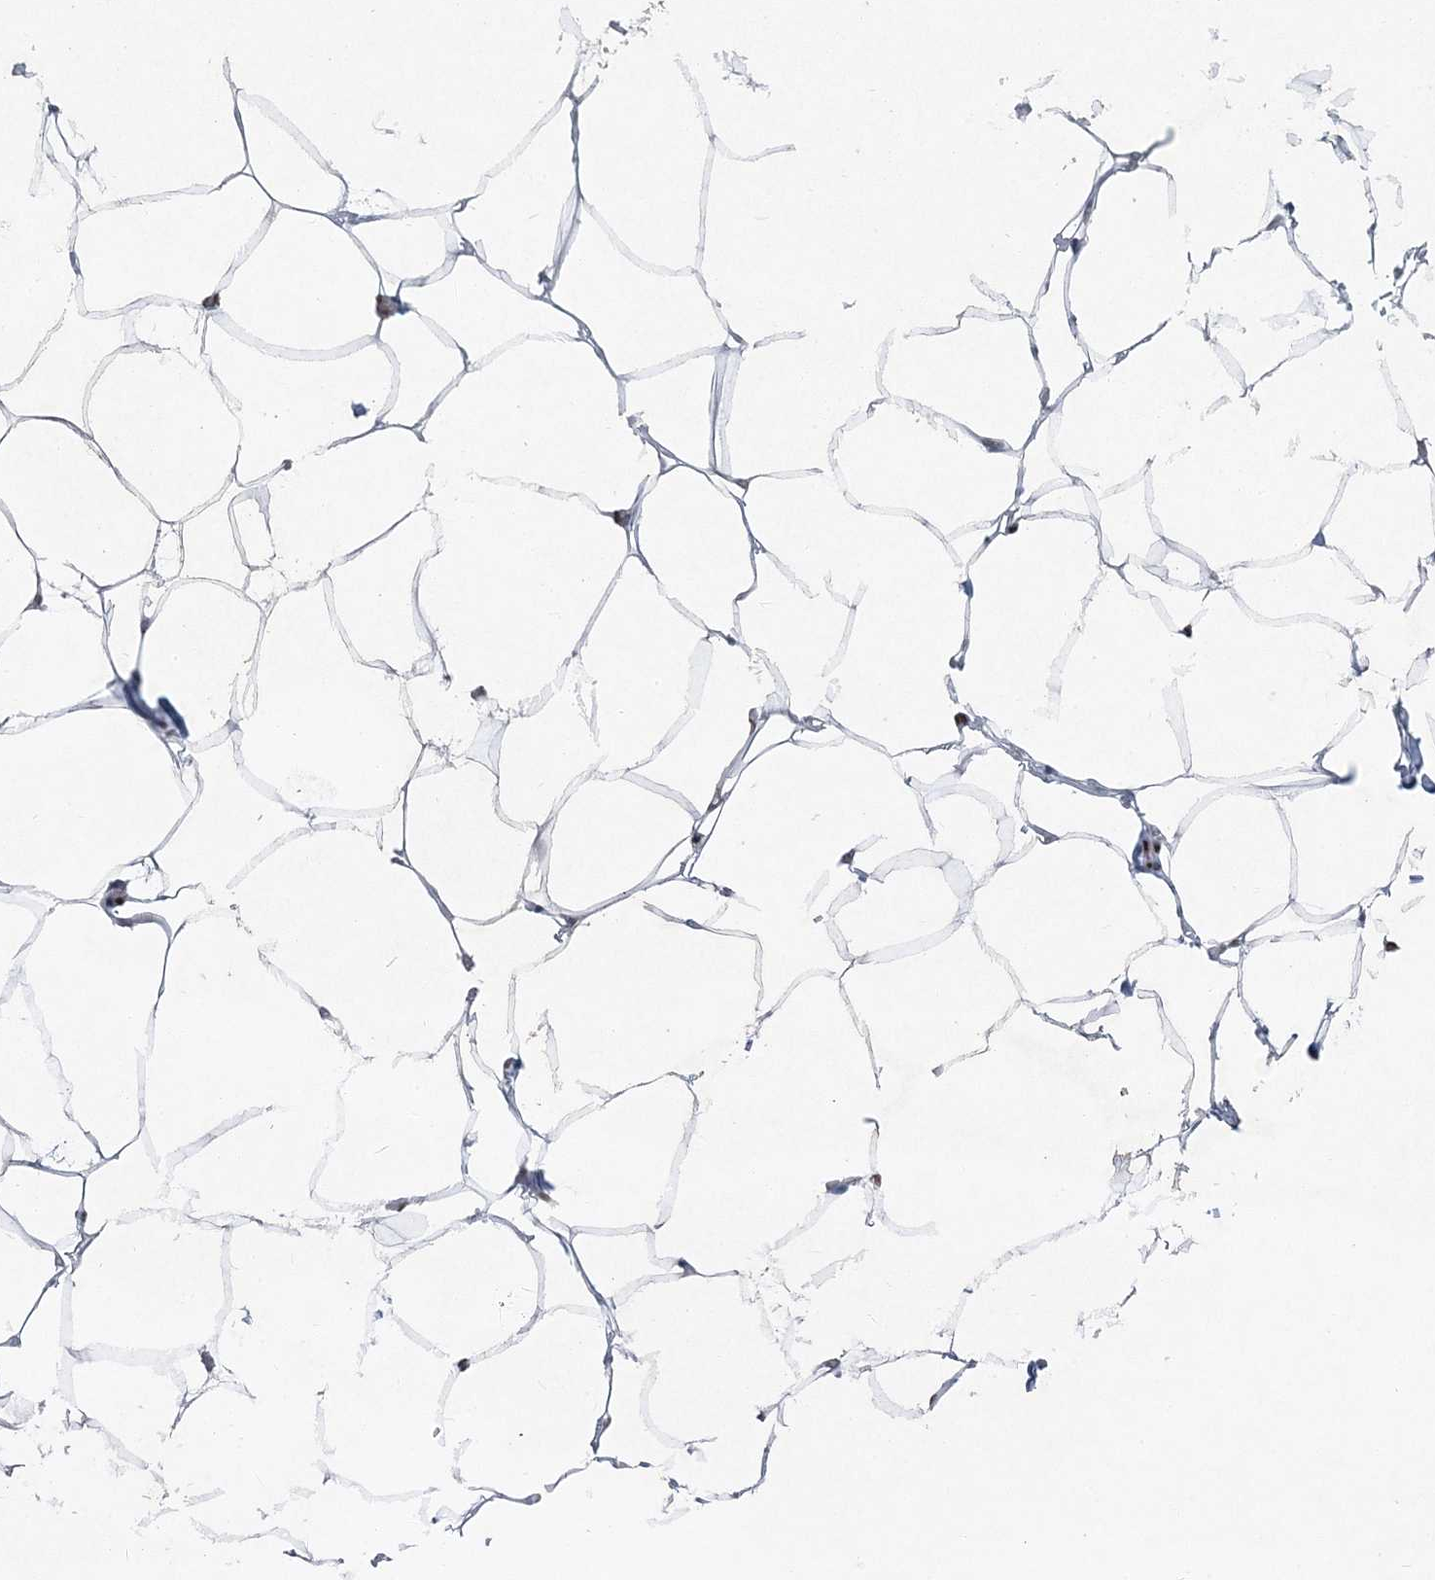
{"staining": {"intensity": "negative", "quantity": "none", "location": "none"}, "tissue": "adipose tissue", "cell_type": "Adipocytes", "image_type": "normal", "snomed": [{"axis": "morphology", "description": "Normal tissue, NOS"}, {"axis": "morphology", "description": "Fibrosis, NOS"}, {"axis": "topography", "description": "Breast"}, {"axis": "topography", "description": "Adipose tissue"}], "caption": "DAB immunohistochemical staining of normal adipose tissue exhibits no significant expression in adipocytes.", "gene": "GJD4", "patient": {"sex": "female", "age": 39}}